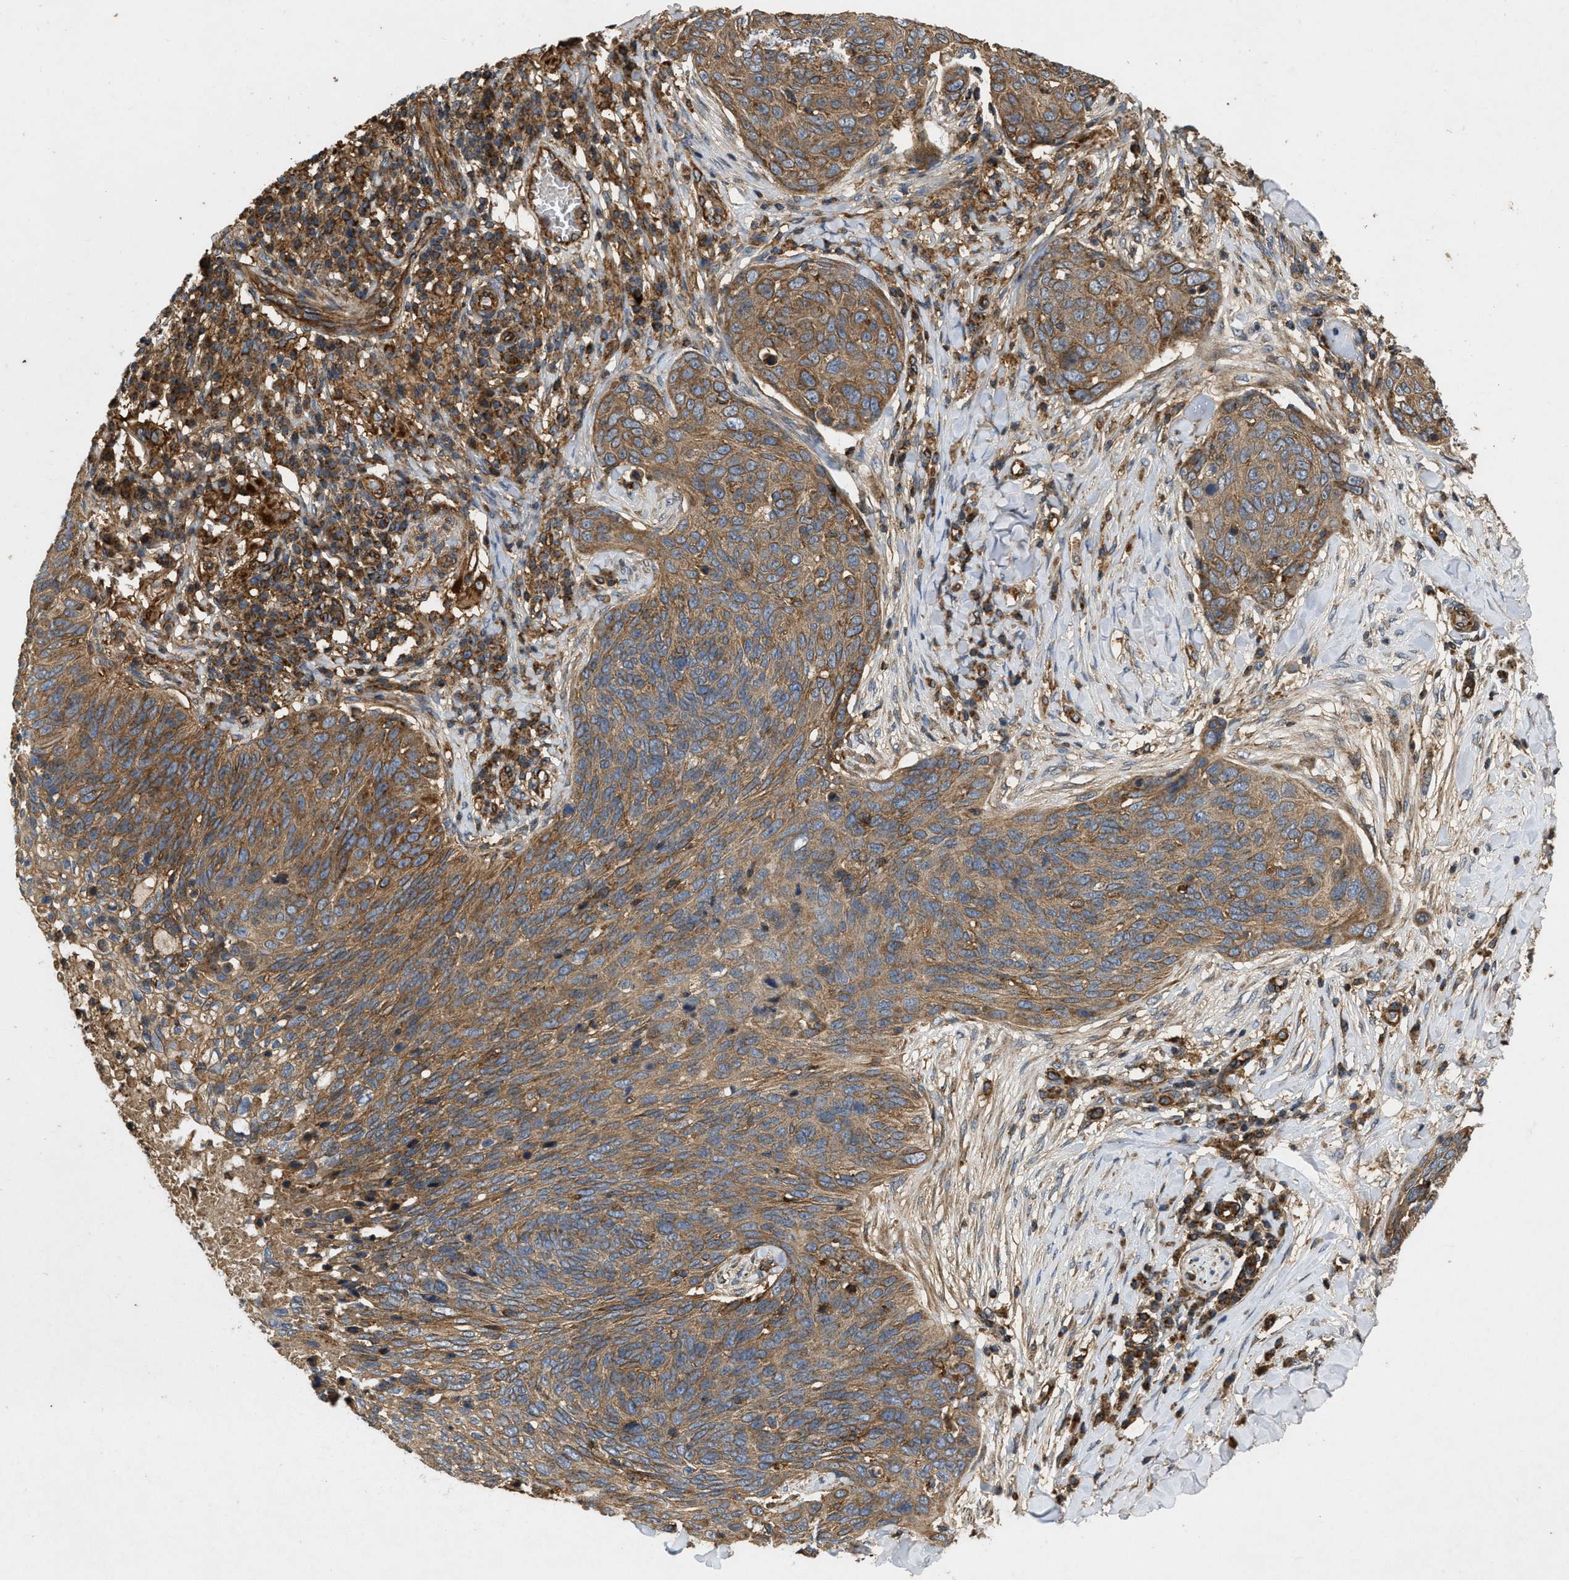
{"staining": {"intensity": "strong", "quantity": ">75%", "location": "cytoplasmic/membranous"}, "tissue": "skin cancer", "cell_type": "Tumor cells", "image_type": "cancer", "snomed": [{"axis": "morphology", "description": "Squamous cell carcinoma in situ, NOS"}, {"axis": "morphology", "description": "Squamous cell carcinoma, NOS"}, {"axis": "topography", "description": "Skin"}], "caption": "This micrograph shows immunohistochemistry (IHC) staining of human skin cancer, with high strong cytoplasmic/membranous staining in approximately >75% of tumor cells.", "gene": "GNB4", "patient": {"sex": "male", "age": 93}}